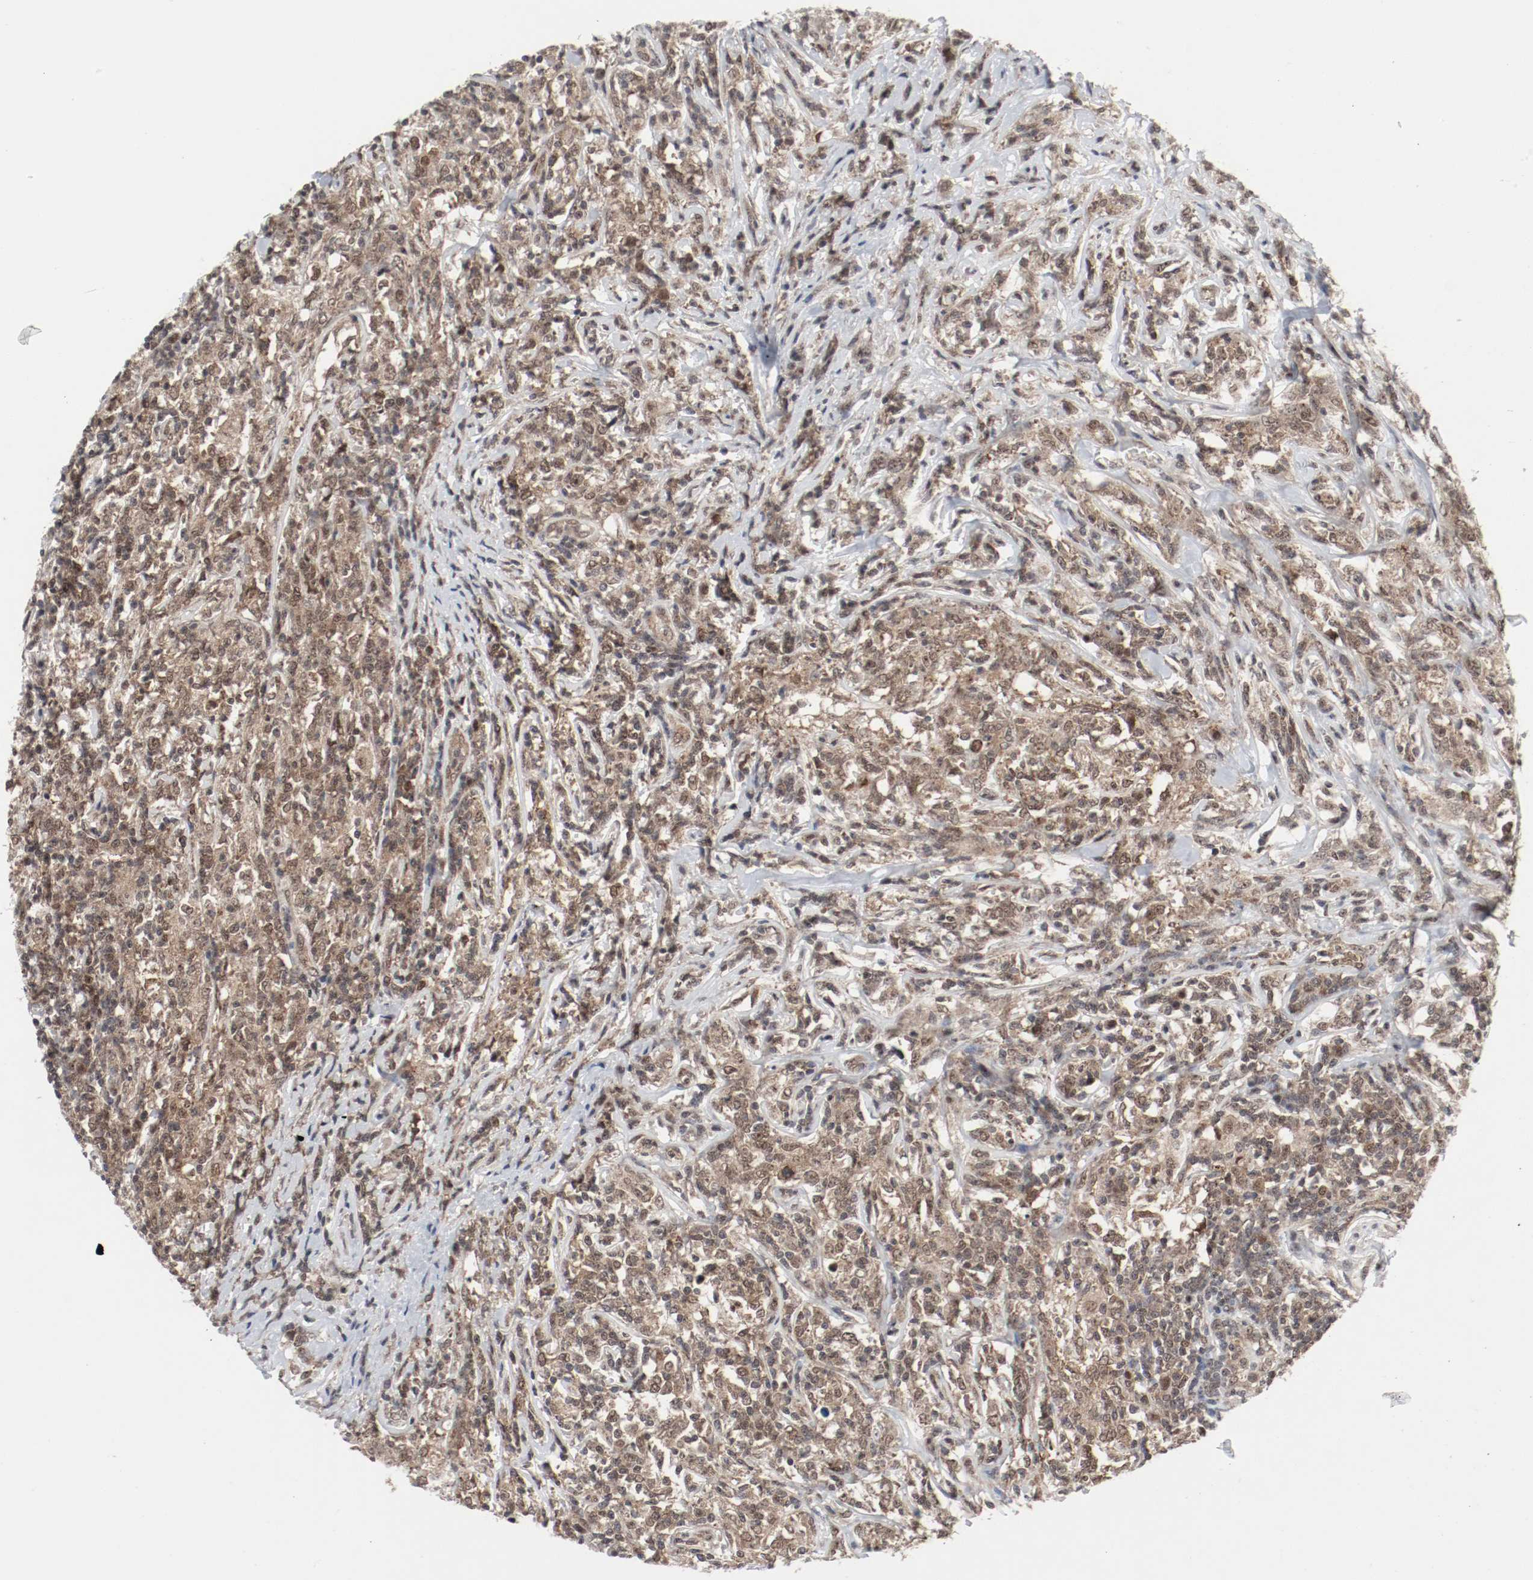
{"staining": {"intensity": "moderate", "quantity": ">75%", "location": "cytoplasmic/membranous,nuclear"}, "tissue": "lymphoma", "cell_type": "Tumor cells", "image_type": "cancer", "snomed": [{"axis": "morphology", "description": "Malignant lymphoma, non-Hodgkin's type, High grade"}, {"axis": "topography", "description": "Lymph node"}], "caption": "Immunohistochemistry (IHC) staining of high-grade malignant lymphoma, non-Hodgkin's type, which demonstrates medium levels of moderate cytoplasmic/membranous and nuclear staining in approximately >75% of tumor cells indicating moderate cytoplasmic/membranous and nuclear protein expression. The staining was performed using DAB (brown) for protein detection and nuclei were counterstained in hematoxylin (blue).", "gene": "CSNK2B", "patient": {"sex": "female", "age": 84}}